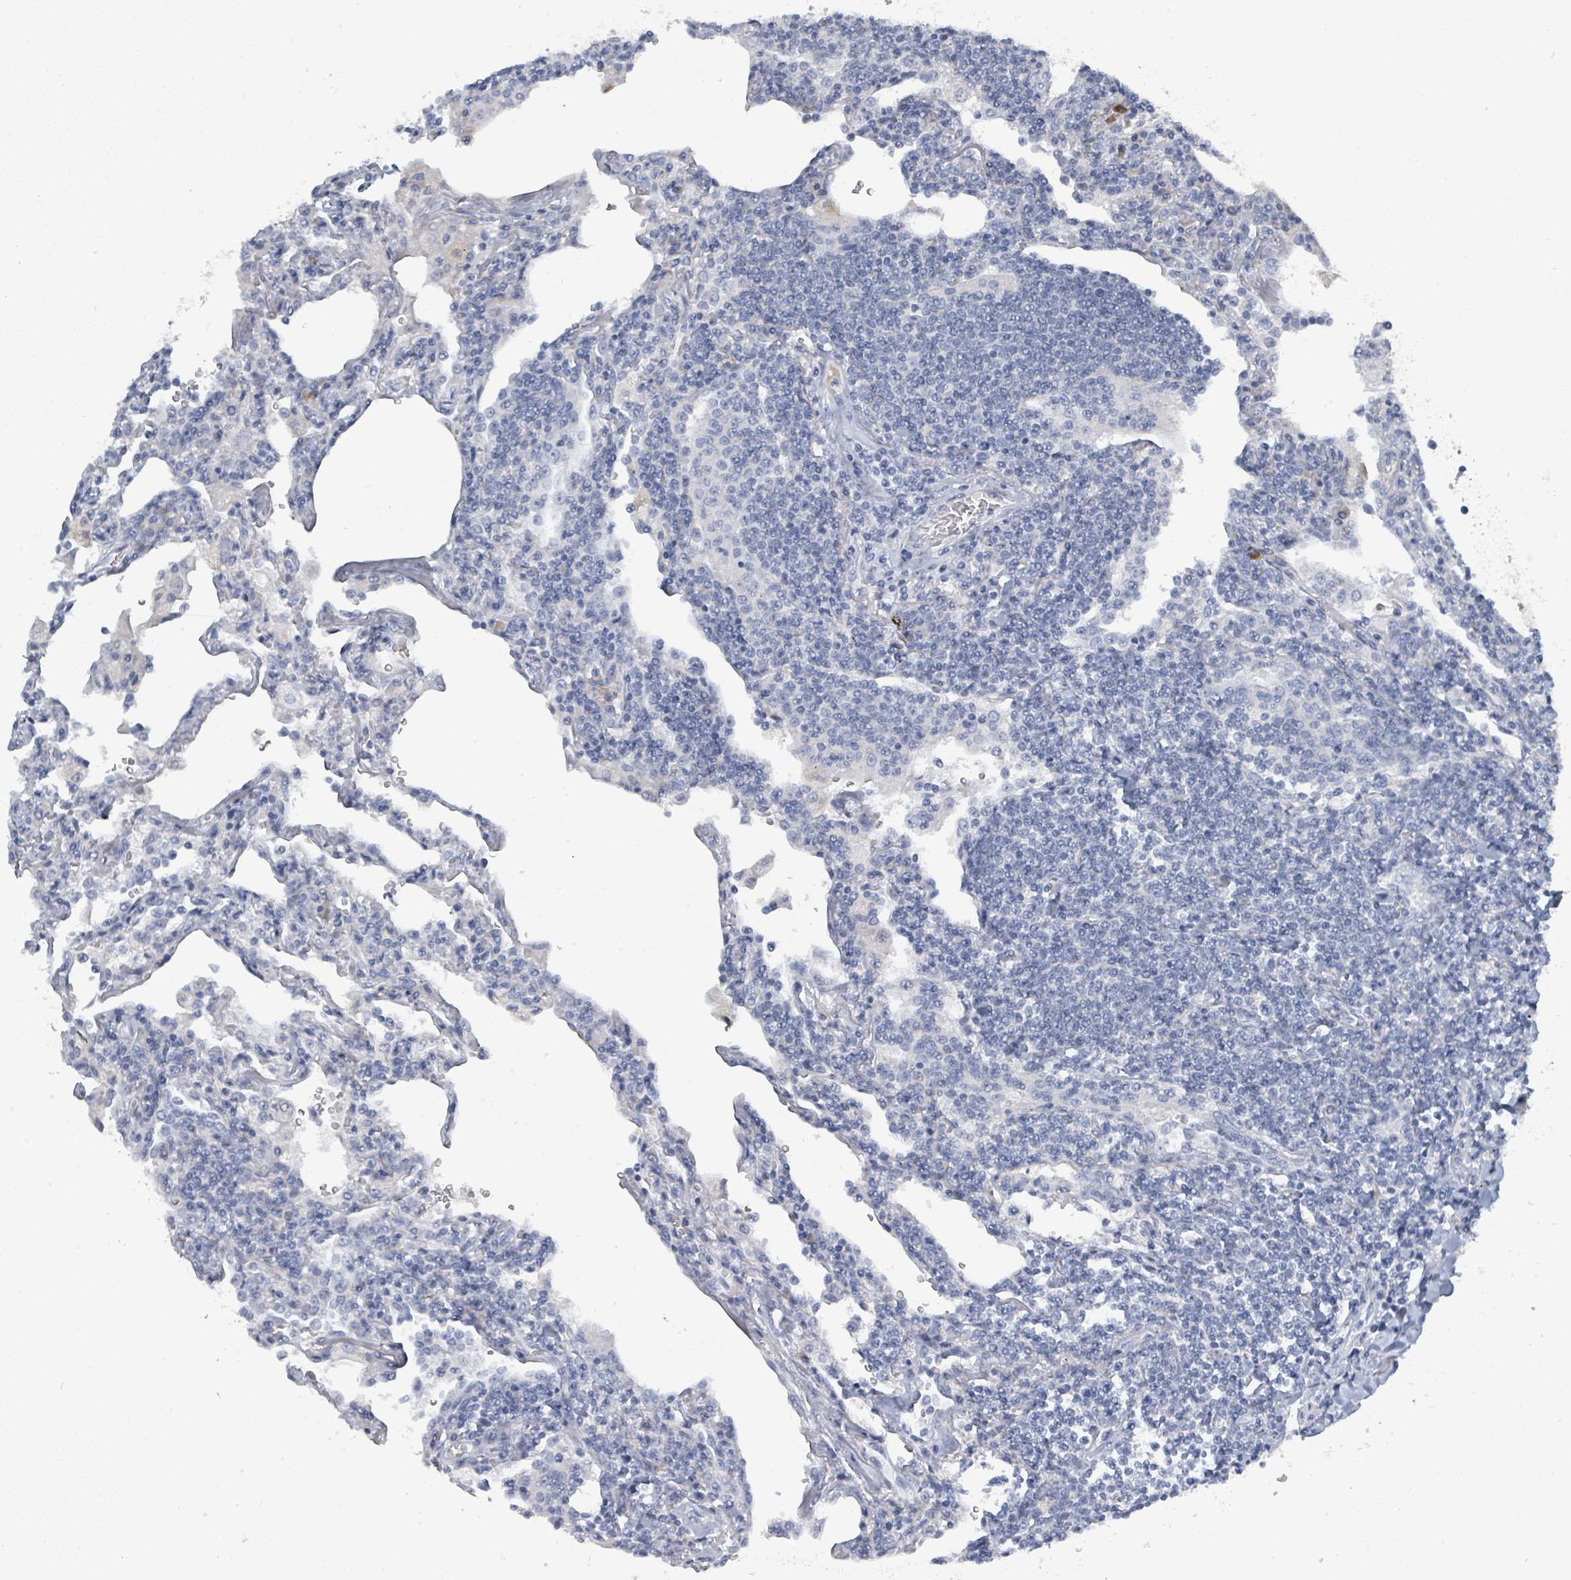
{"staining": {"intensity": "negative", "quantity": "none", "location": "none"}, "tissue": "lymphoma", "cell_type": "Tumor cells", "image_type": "cancer", "snomed": [{"axis": "morphology", "description": "Malignant lymphoma, non-Hodgkin's type, Low grade"}, {"axis": "topography", "description": "Lung"}], "caption": "Tumor cells show no significant protein expression in malignant lymphoma, non-Hodgkin's type (low-grade). Brightfield microscopy of immunohistochemistry stained with DAB (3,3'-diaminobenzidine) (brown) and hematoxylin (blue), captured at high magnification.", "gene": "RAB33B", "patient": {"sex": "female", "age": 71}}